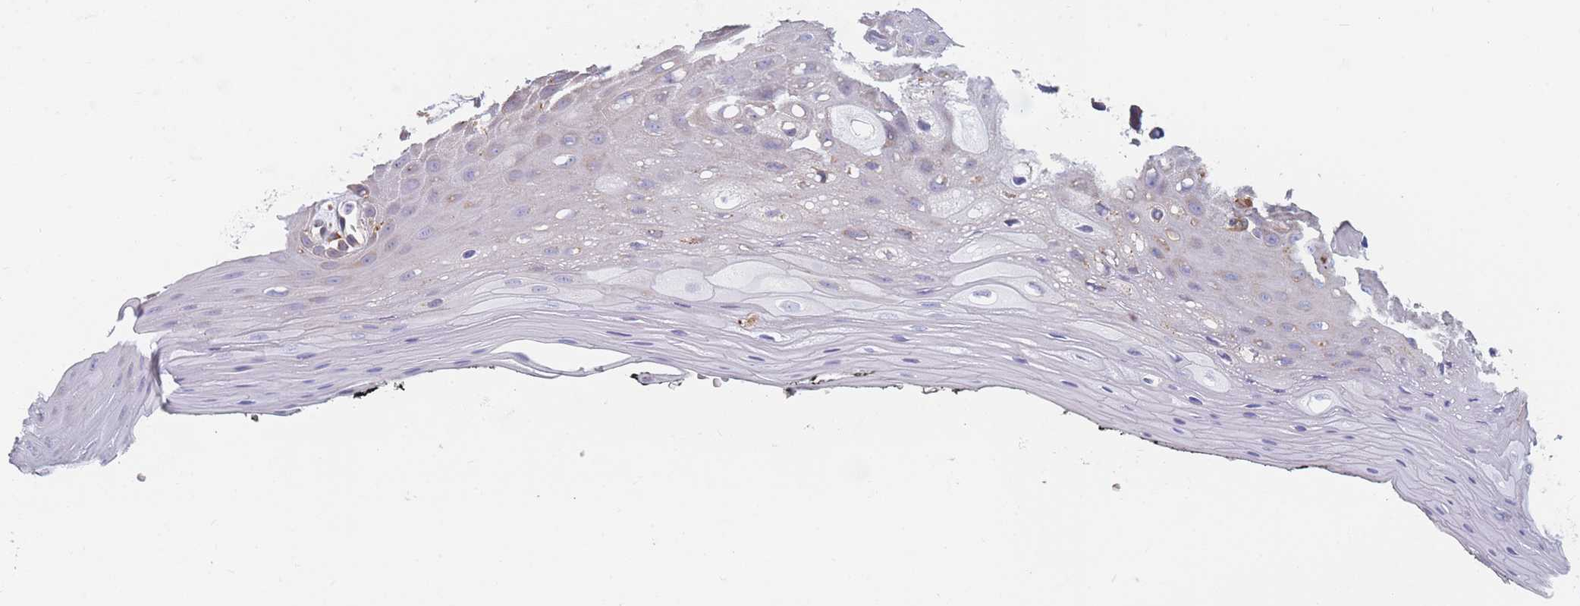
{"staining": {"intensity": "weak", "quantity": "25%-75%", "location": "cytoplasmic/membranous"}, "tissue": "oral mucosa", "cell_type": "Squamous epithelial cells", "image_type": "normal", "snomed": [{"axis": "morphology", "description": "Normal tissue, NOS"}, {"axis": "topography", "description": "Oral tissue"}, {"axis": "topography", "description": "Tounge, NOS"}], "caption": "Immunohistochemical staining of unremarkable oral mucosa demonstrates weak cytoplasmic/membranous protein expression in about 25%-75% of squamous epithelial cells. Nuclei are stained in blue.", "gene": "OR7C2", "patient": {"sex": "female", "age": 59}}